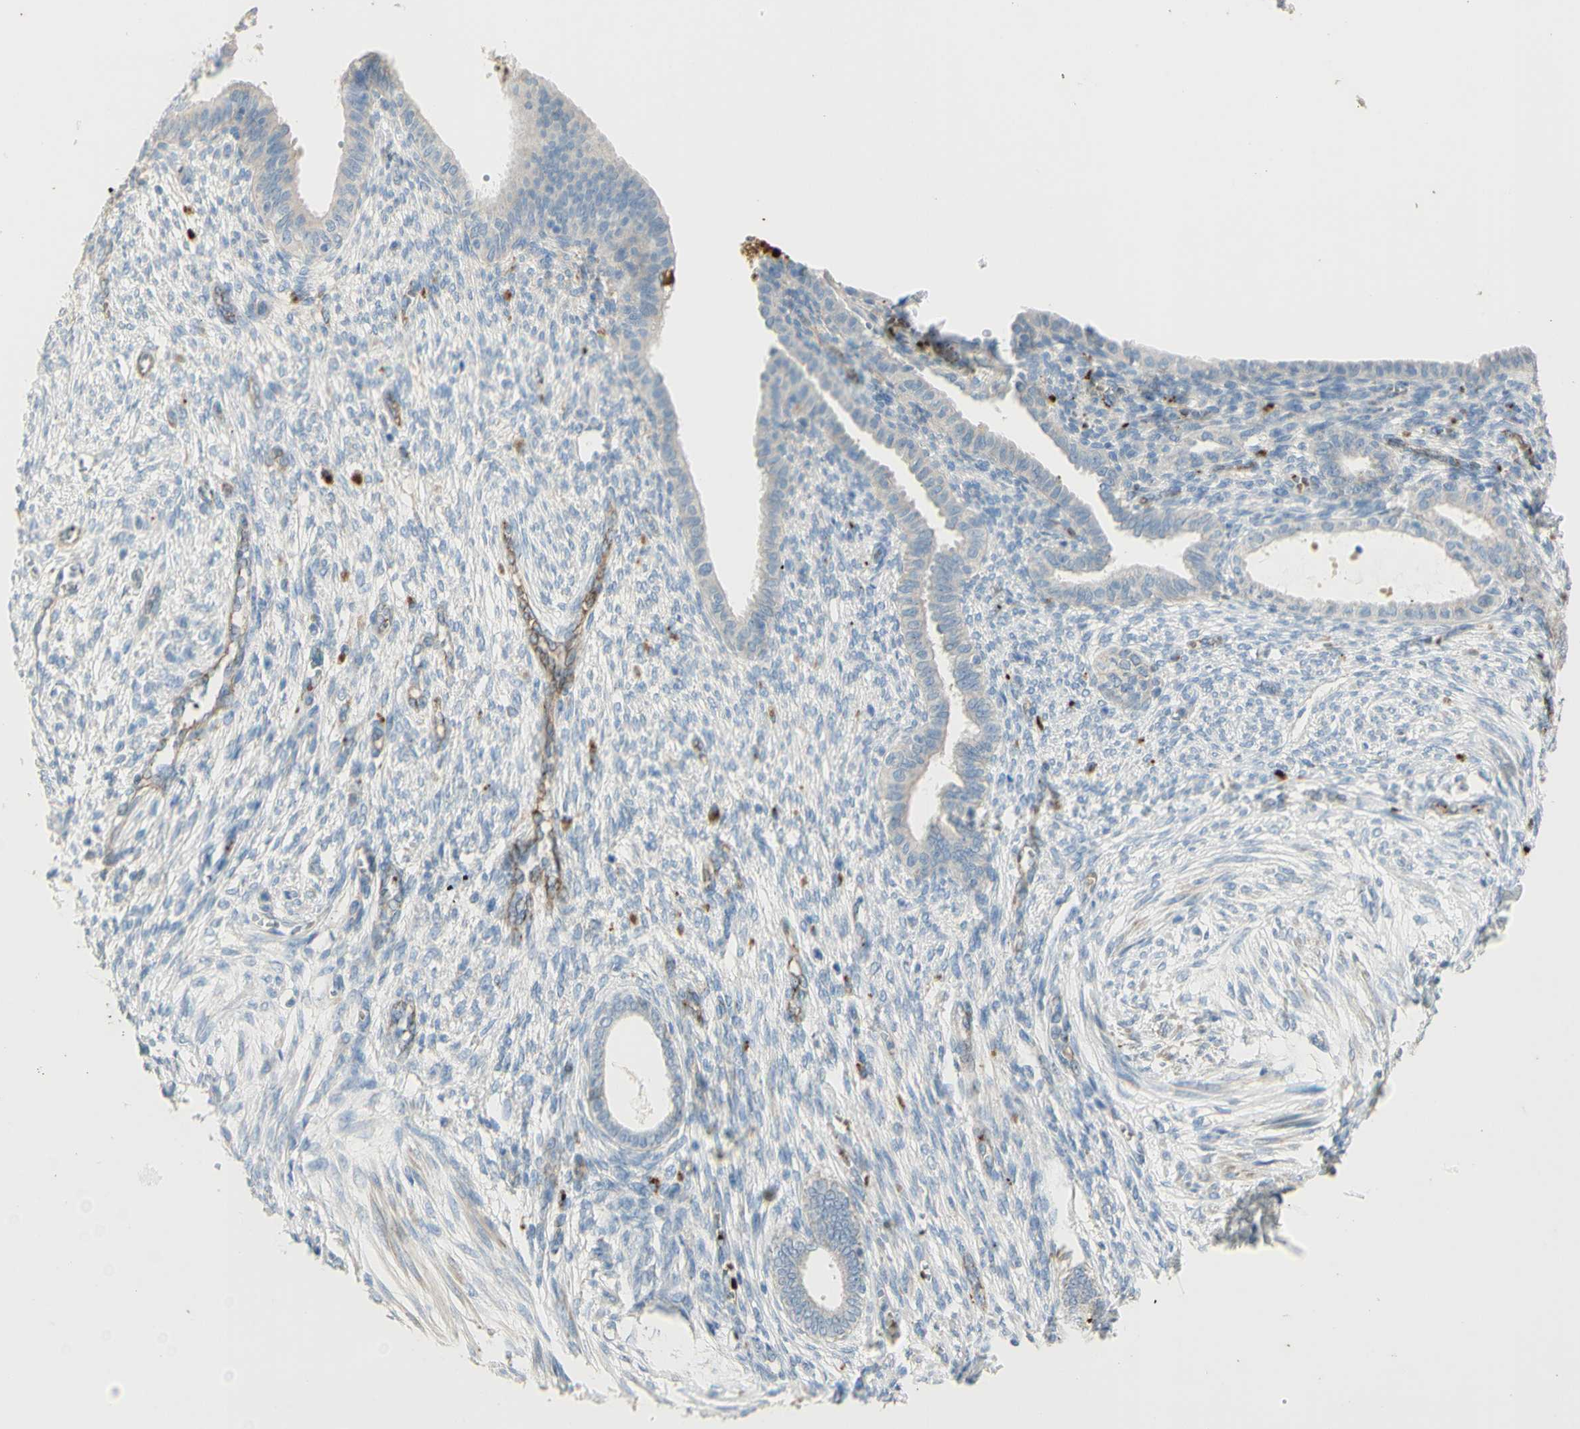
{"staining": {"intensity": "negative", "quantity": "none", "location": "none"}, "tissue": "endometrium", "cell_type": "Cells in endometrial stroma", "image_type": "normal", "snomed": [{"axis": "morphology", "description": "Normal tissue, NOS"}, {"axis": "topography", "description": "Endometrium"}], "caption": "The micrograph shows no staining of cells in endometrial stroma in normal endometrium. Nuclei are stained in blue.", "gene": "GAN", "patient": {"sex": "female", "age": 72}}